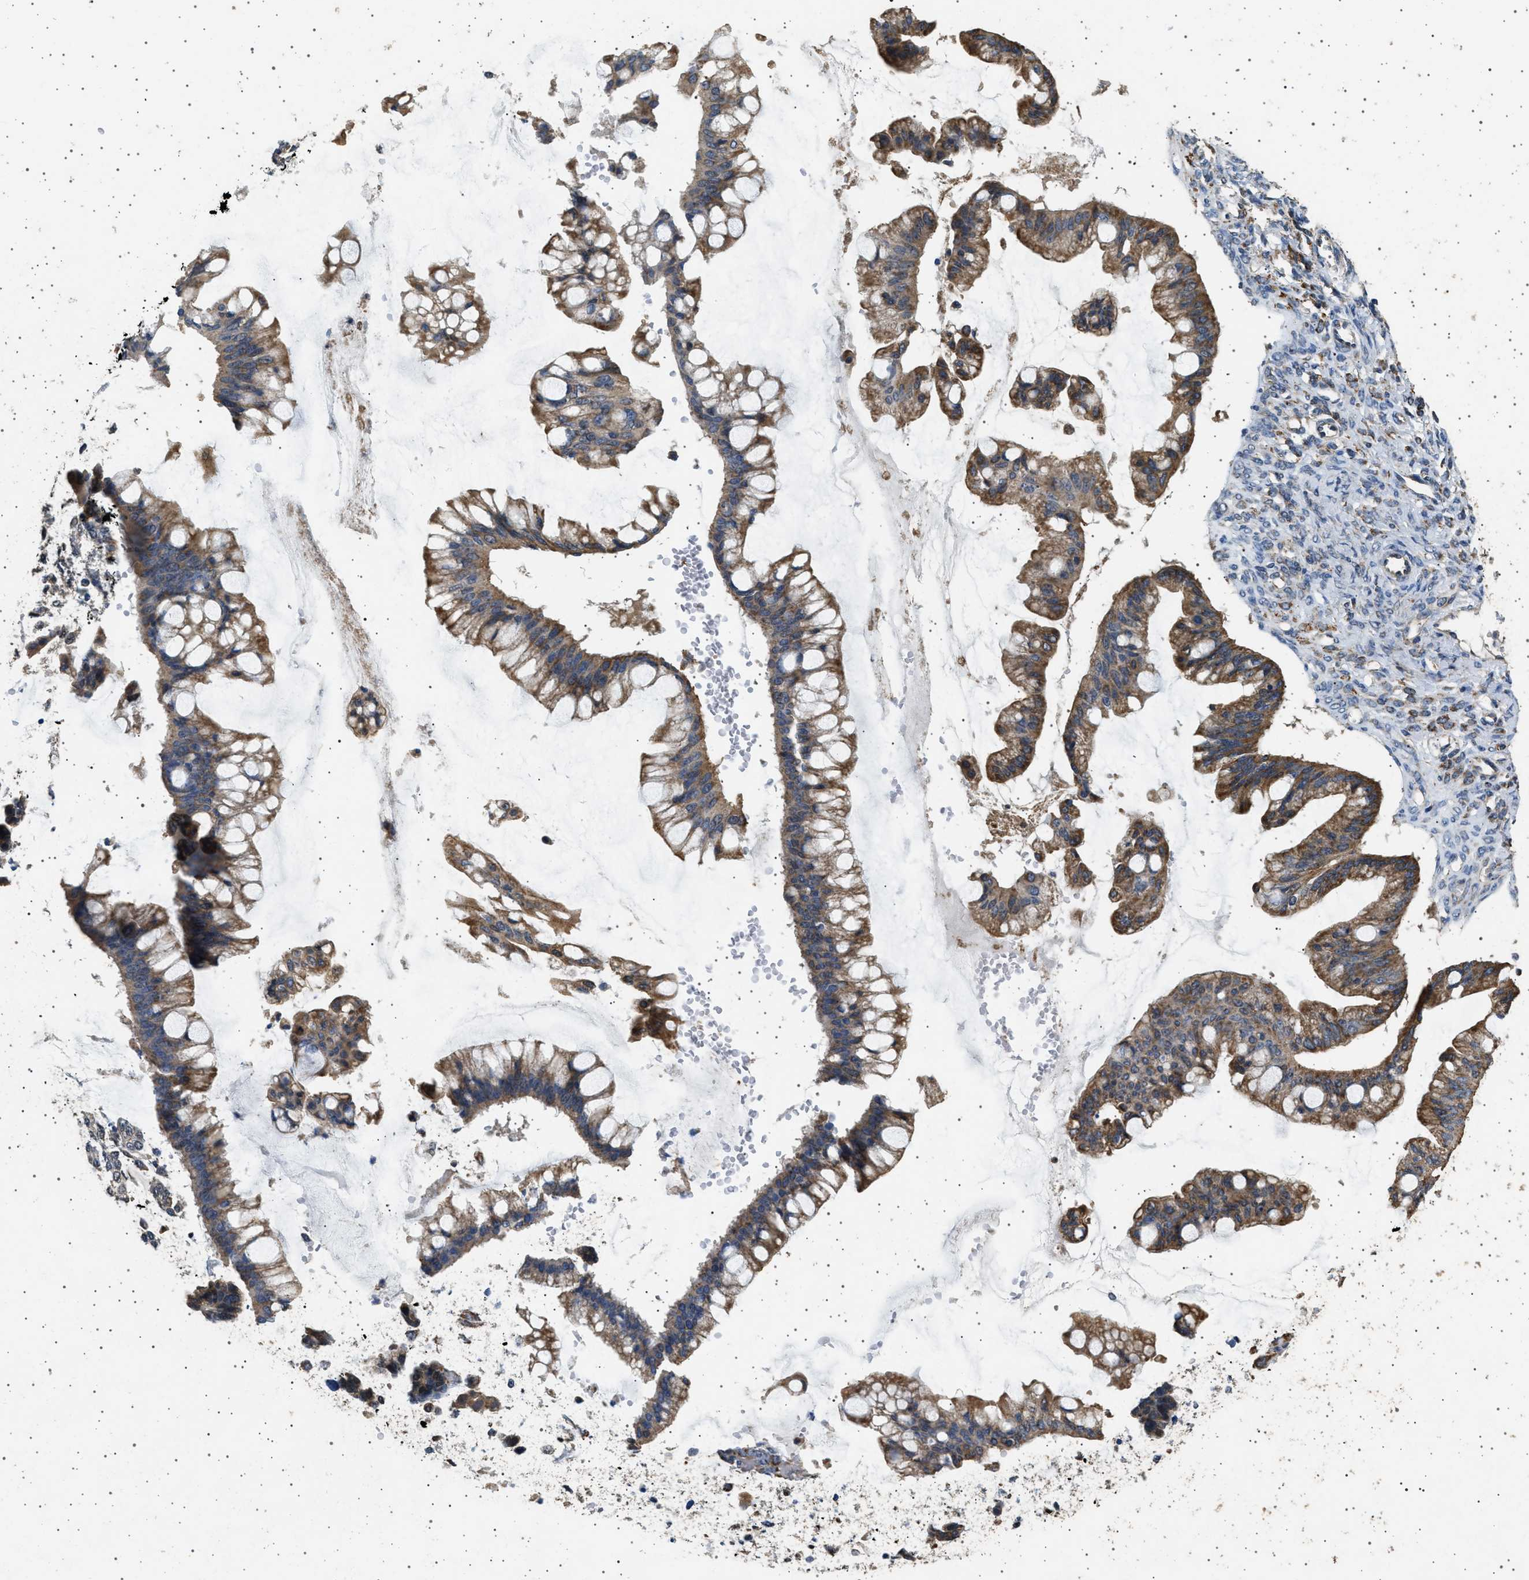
{"staining": {"intensity": "moderate", "quantity": ">75%", "location": "cytoplasmic/membranous"}, "tissue": "ovarian cancer", "cell_type": "Tumor cells", "image_type": "cancer", "snomed": [{"axis": "morphology", "description": "Cystadenocarcinoma, mucinous, NOS"}, {"axis": "topography", "description": "Ovary"}], "caption": "A photomicrograph showing moderate cytoplasmic/membranous staining in approximately >75% of tumor cells in ovarian cancer, as visualized by brown immunohistochemical staining.", "gene": "KCNA4", "patient": {"sex": "female", "age": 73}}